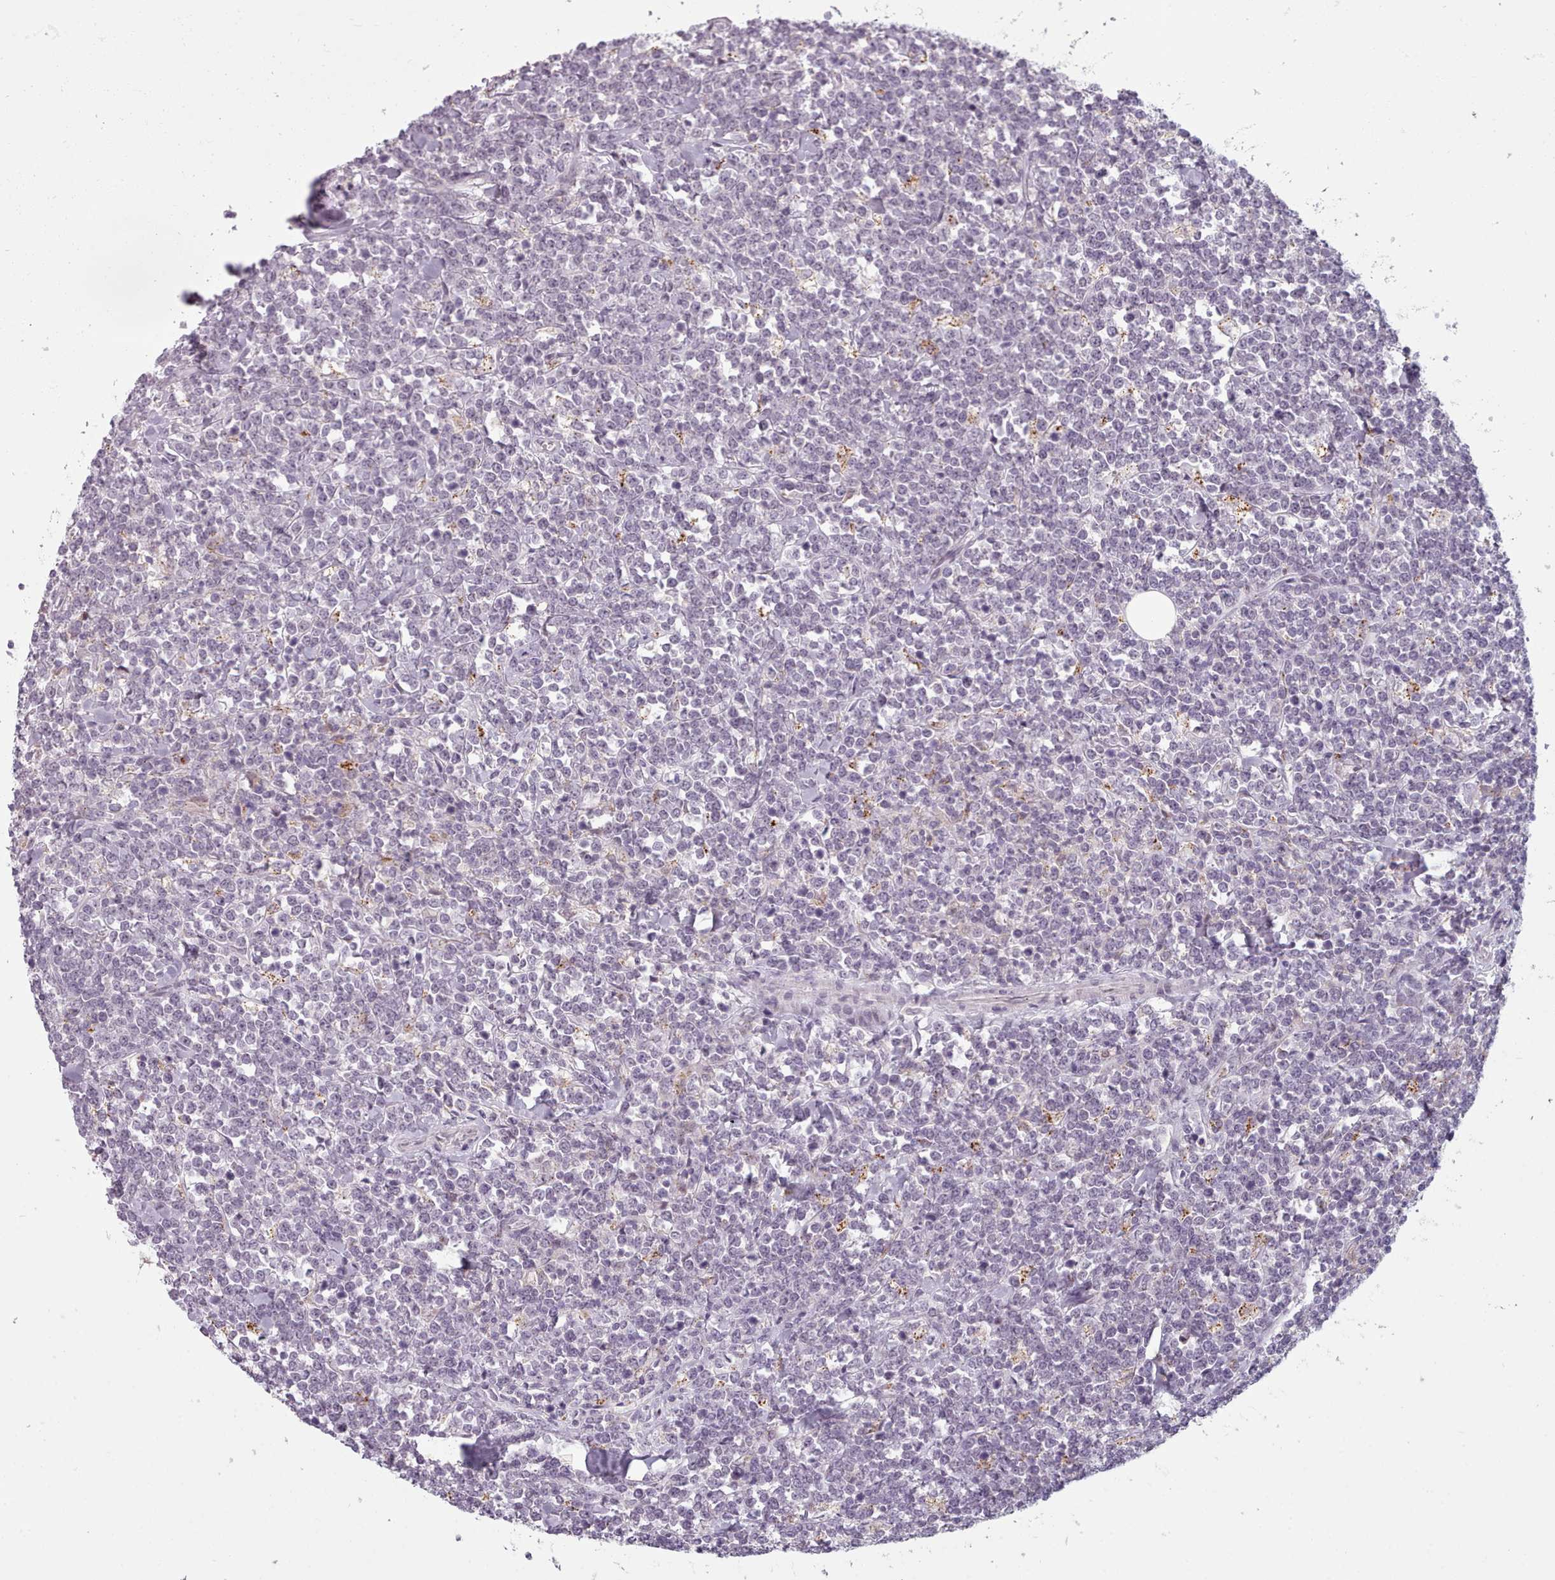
{"staining": {"intensity": "negative", "quantity": "none", "location": "none"}, "tissue": "lymphoma", "cell_type": "Tumor cells", "image_type": "cancer", "snomed": [{"axis": "morphology", "description": "Malignant lymphoma, non-Hodgkin's type, High grade"}, {"axis": "topography", "description": "Small intestine"}, {"axis": "topography", "description": "Colon"}], "caption": "An immunohistochemistry micrograph of lymphoma is shown. There is no staining in tumor cells of lymphoma.", "gene": "PBX4", "patient": {"sex": "male", "age": 8}}